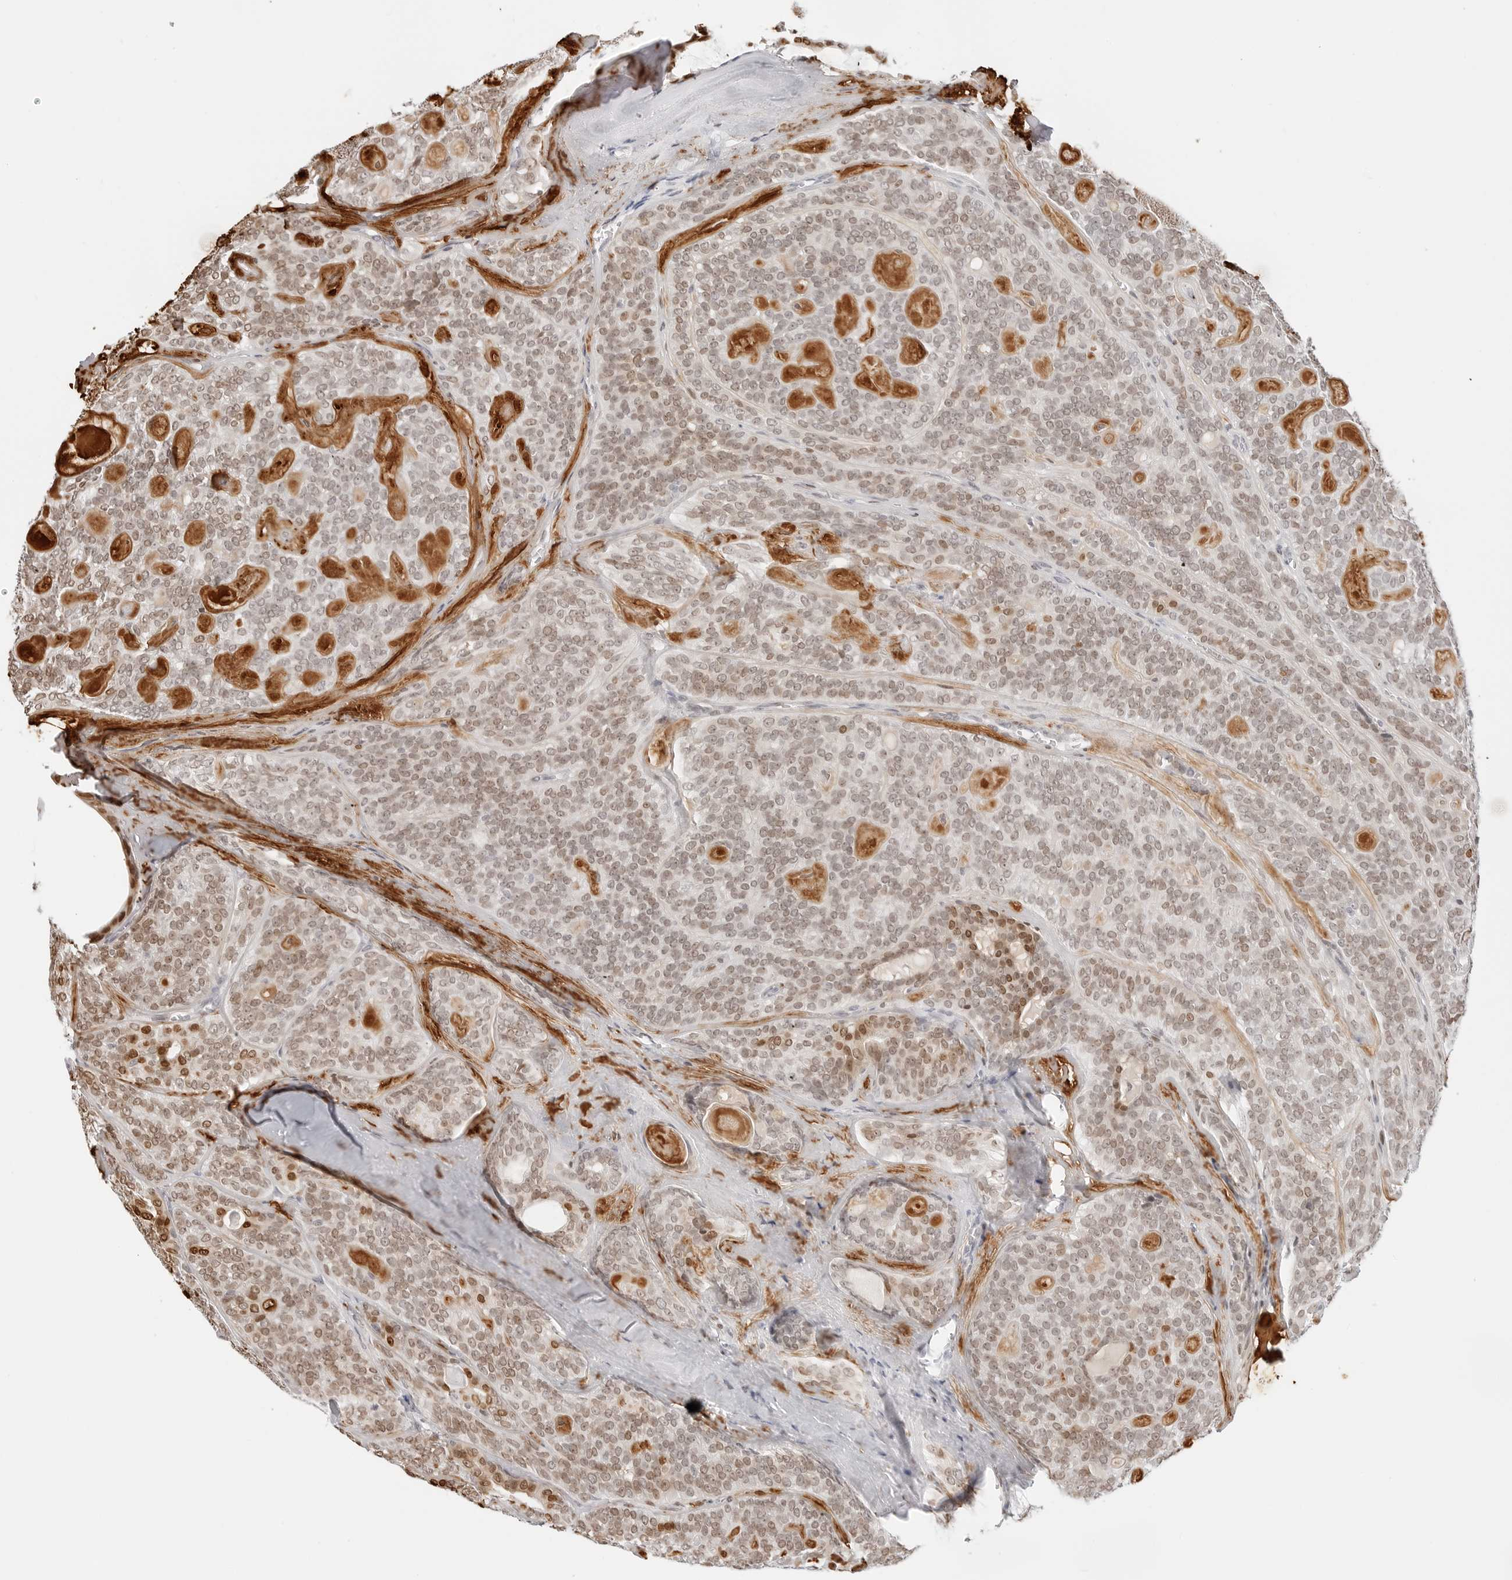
{"staining": {"intensity": "weak", "quantity": ">75%", "location": "nuclear"}, "tissue": "head and neck cancer", "cell_type": "Tumor cells", "image_type": "cancer", "snomed": [{"axis": "morphology", "description": "Adenocarcinoma, NOS"}, {"axis": "topography", "description": "Head-Neck"}], "caption": "Head and neck cancer (adenocarcinoma) stained with DAB immunohistochemistry exhibits low levels of weak nuclear staining in about >75% of tumor cells.", "gene": "SPIDR", "patient": {"sex": "male", "age": 66}}